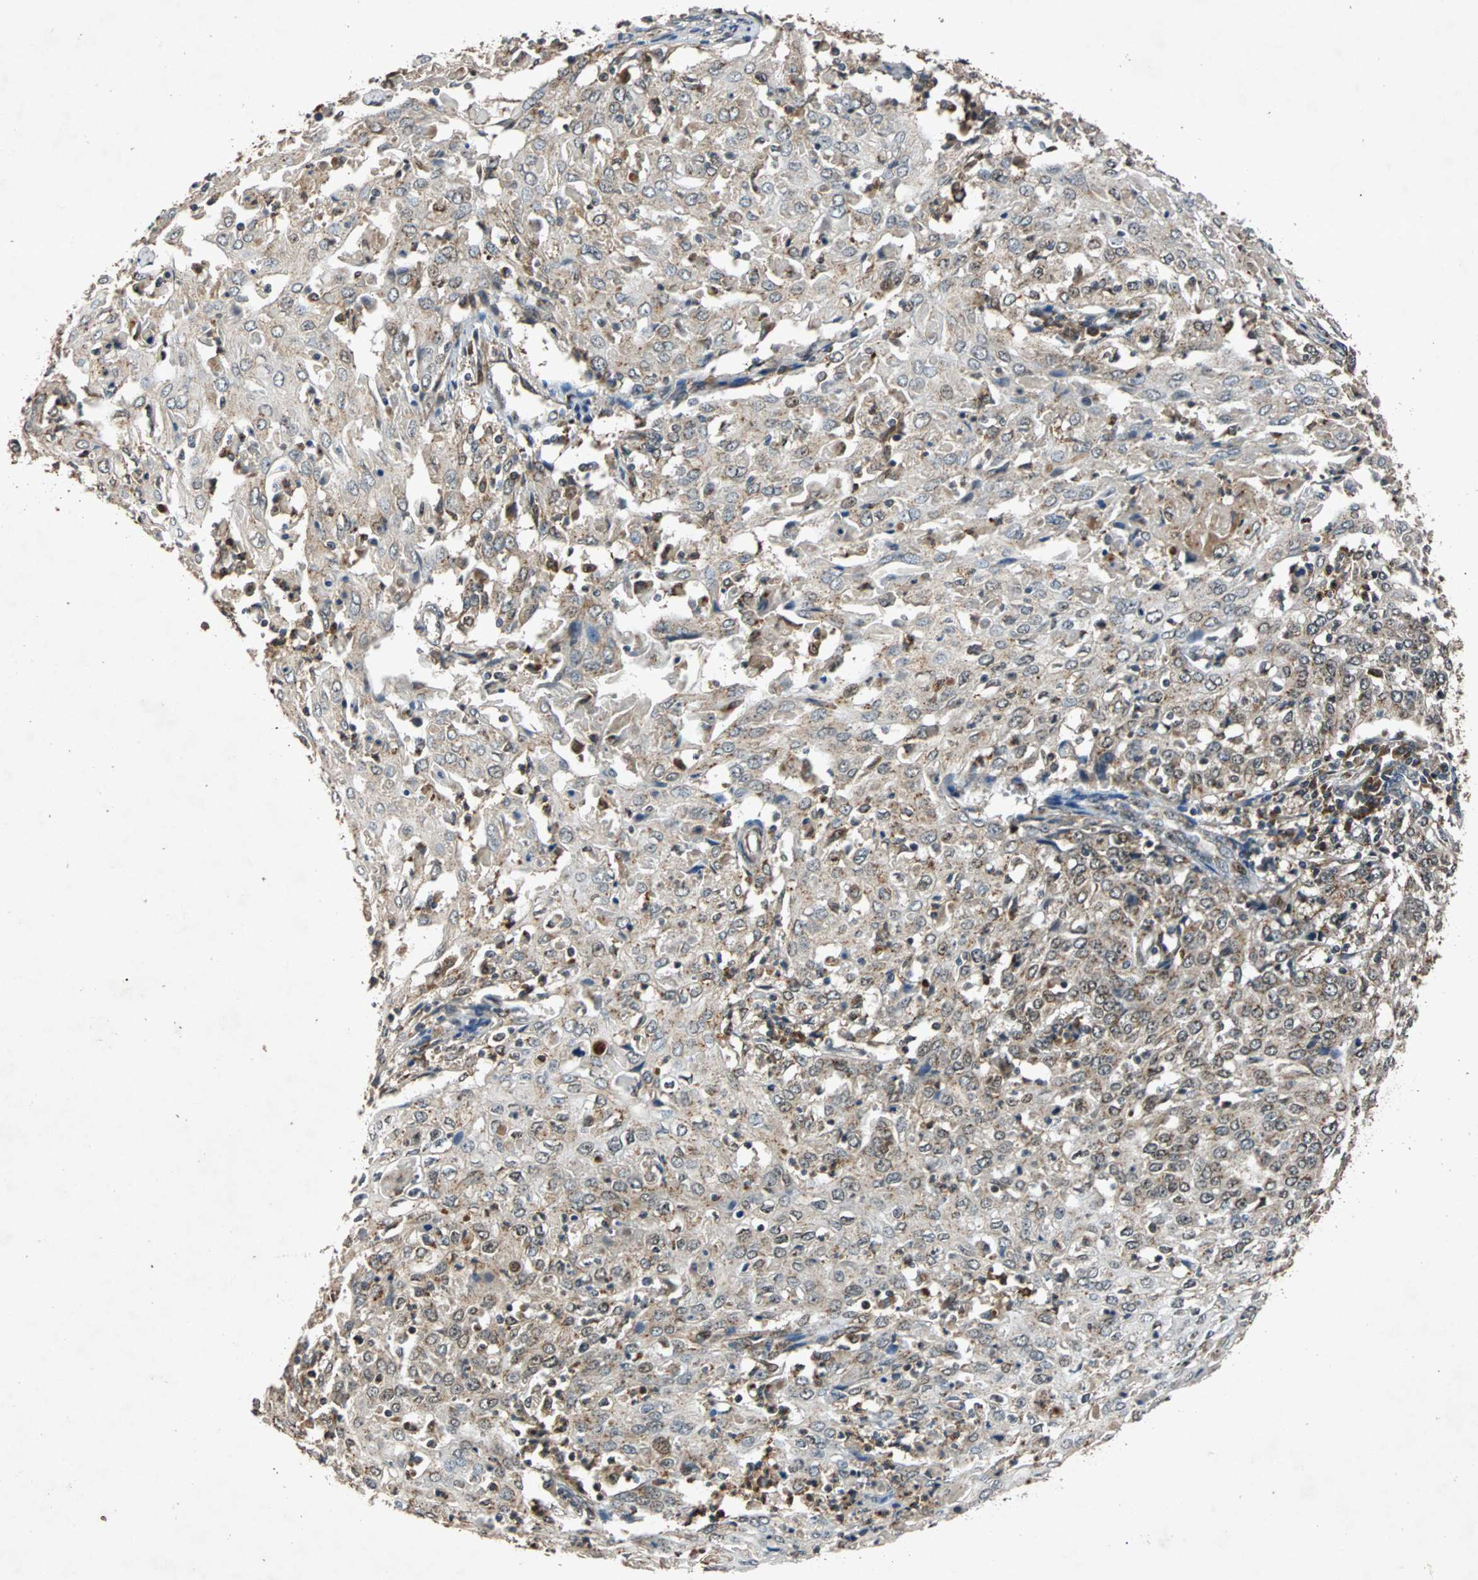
{"staining": {"intensity": "weak", "quantity": "25%-75%", "location": "cytoplasmic/membranous,nuclear"}, "tissue": "cervical cancer", "cell_type": "Tumor cells", "image_type": "cancer", "snomed": [{"axis": "morphology", "description": "Squamous cell carcinoma, NOS"}, {"axis": "topography", "description": "Cervix"}], "caption": "A photomicrograph of squamous cell carcinoma (cervical) stained for a protein reveals weak cytoplasmic/membranous and nuclear brown staining in tumor cells. The protein is shown in brown color, while the nuclei are stained blue.", "gene": "USP31", "patient": {"sex": "female", "age": 39}}